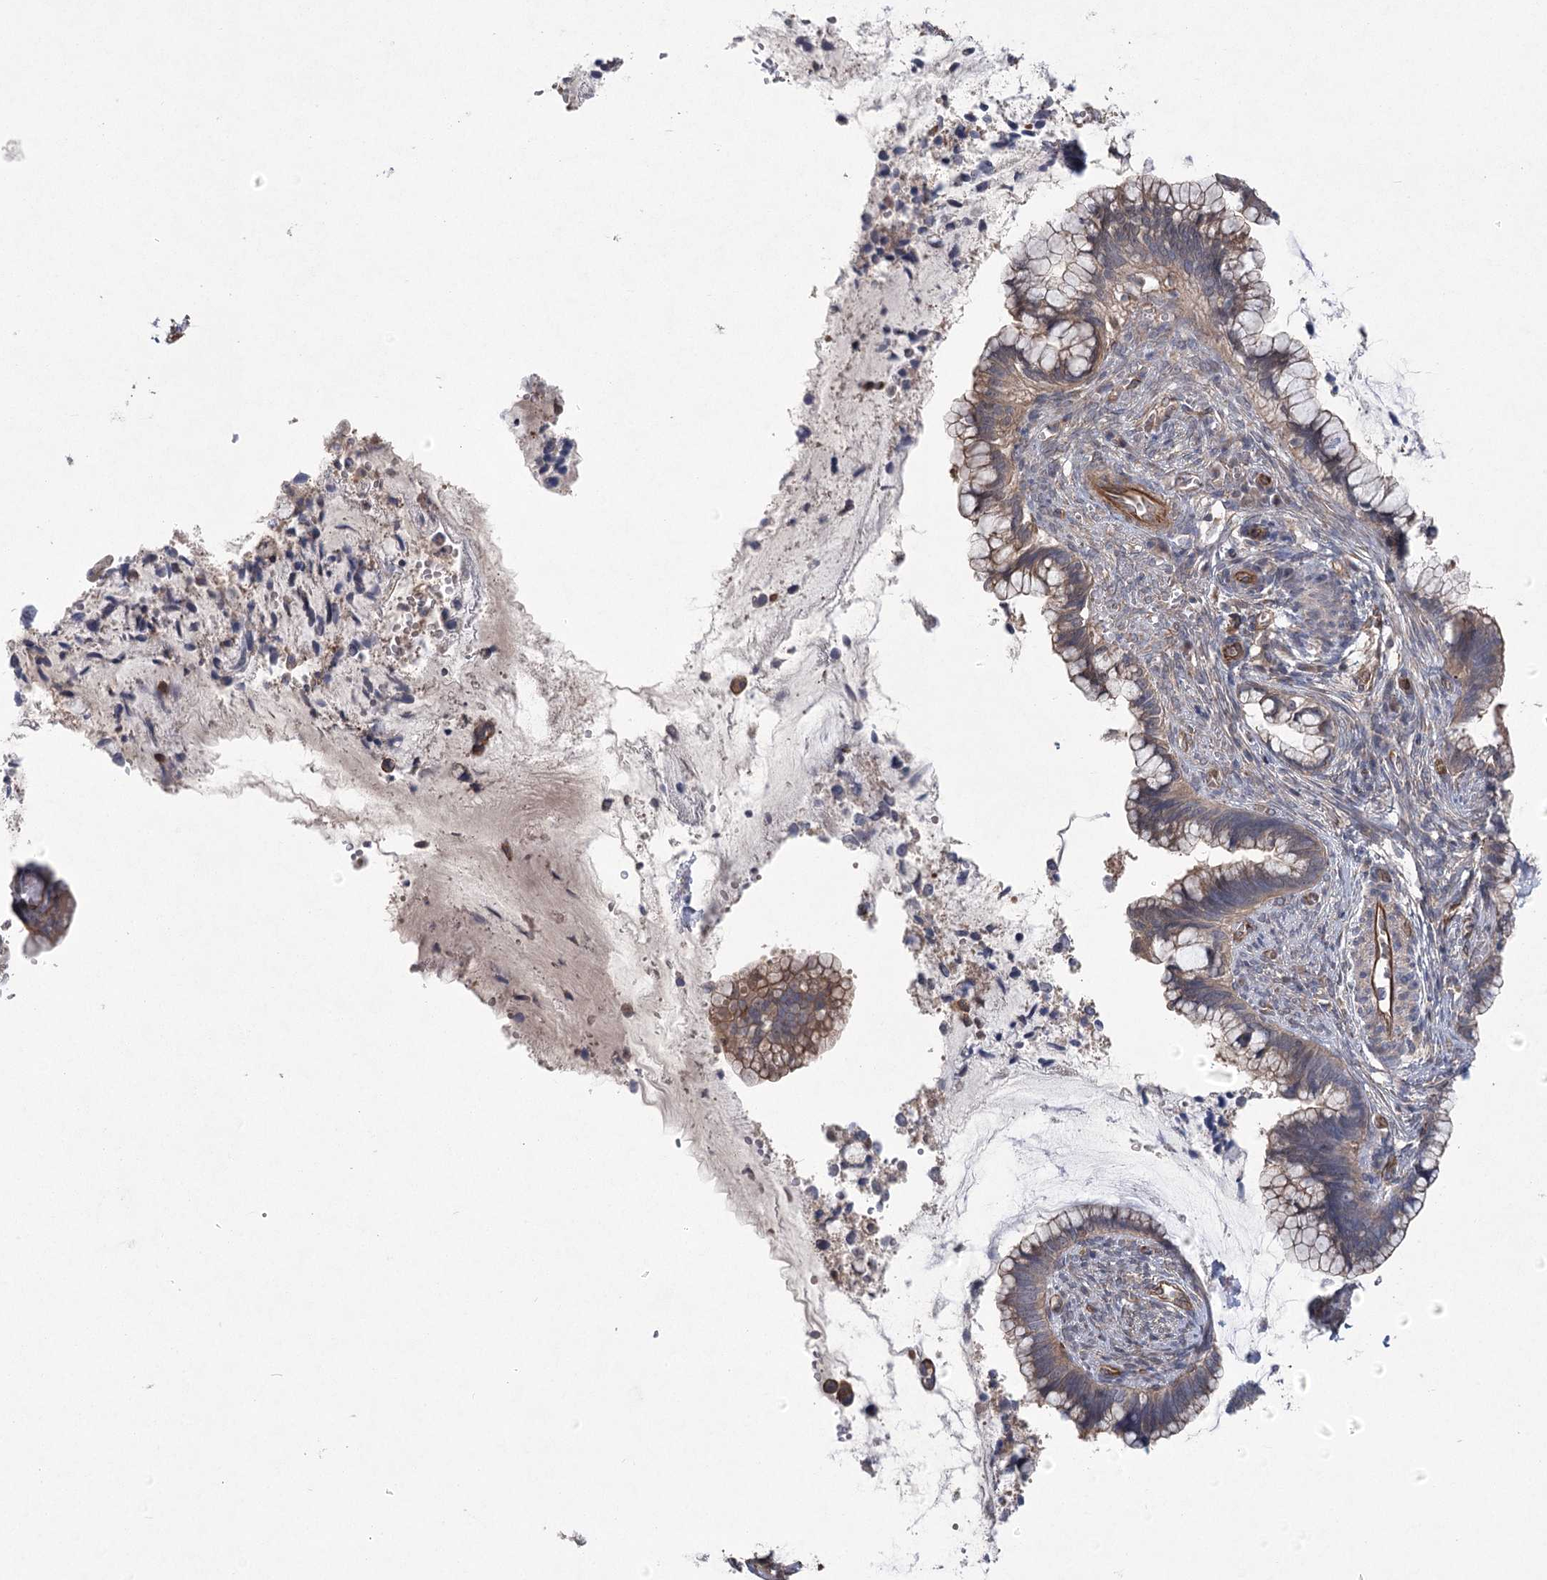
{"staining": {"intensity": "moderate", "quantity": "25%-75%", "location": "cytoplasmic/membranous"}, "tissue": "cervical cancer", "cell_type": "Tumor cells", "image_type": "cancer", "snomed": [{"axis": "morphology", "description": "Adenocarcinoma, NOS"}, {"axis": "topography", "description": "Cervix"}], "caption": "Protein expression by immunohistochemistry demonstrates moderate cytoplasmic/membranous expression in about 25%-75% of tumor cells in cervical cancer (adenocarcinoma).", "gene": "RWDD4", "patient": {"sex": "female", "age": 44}}